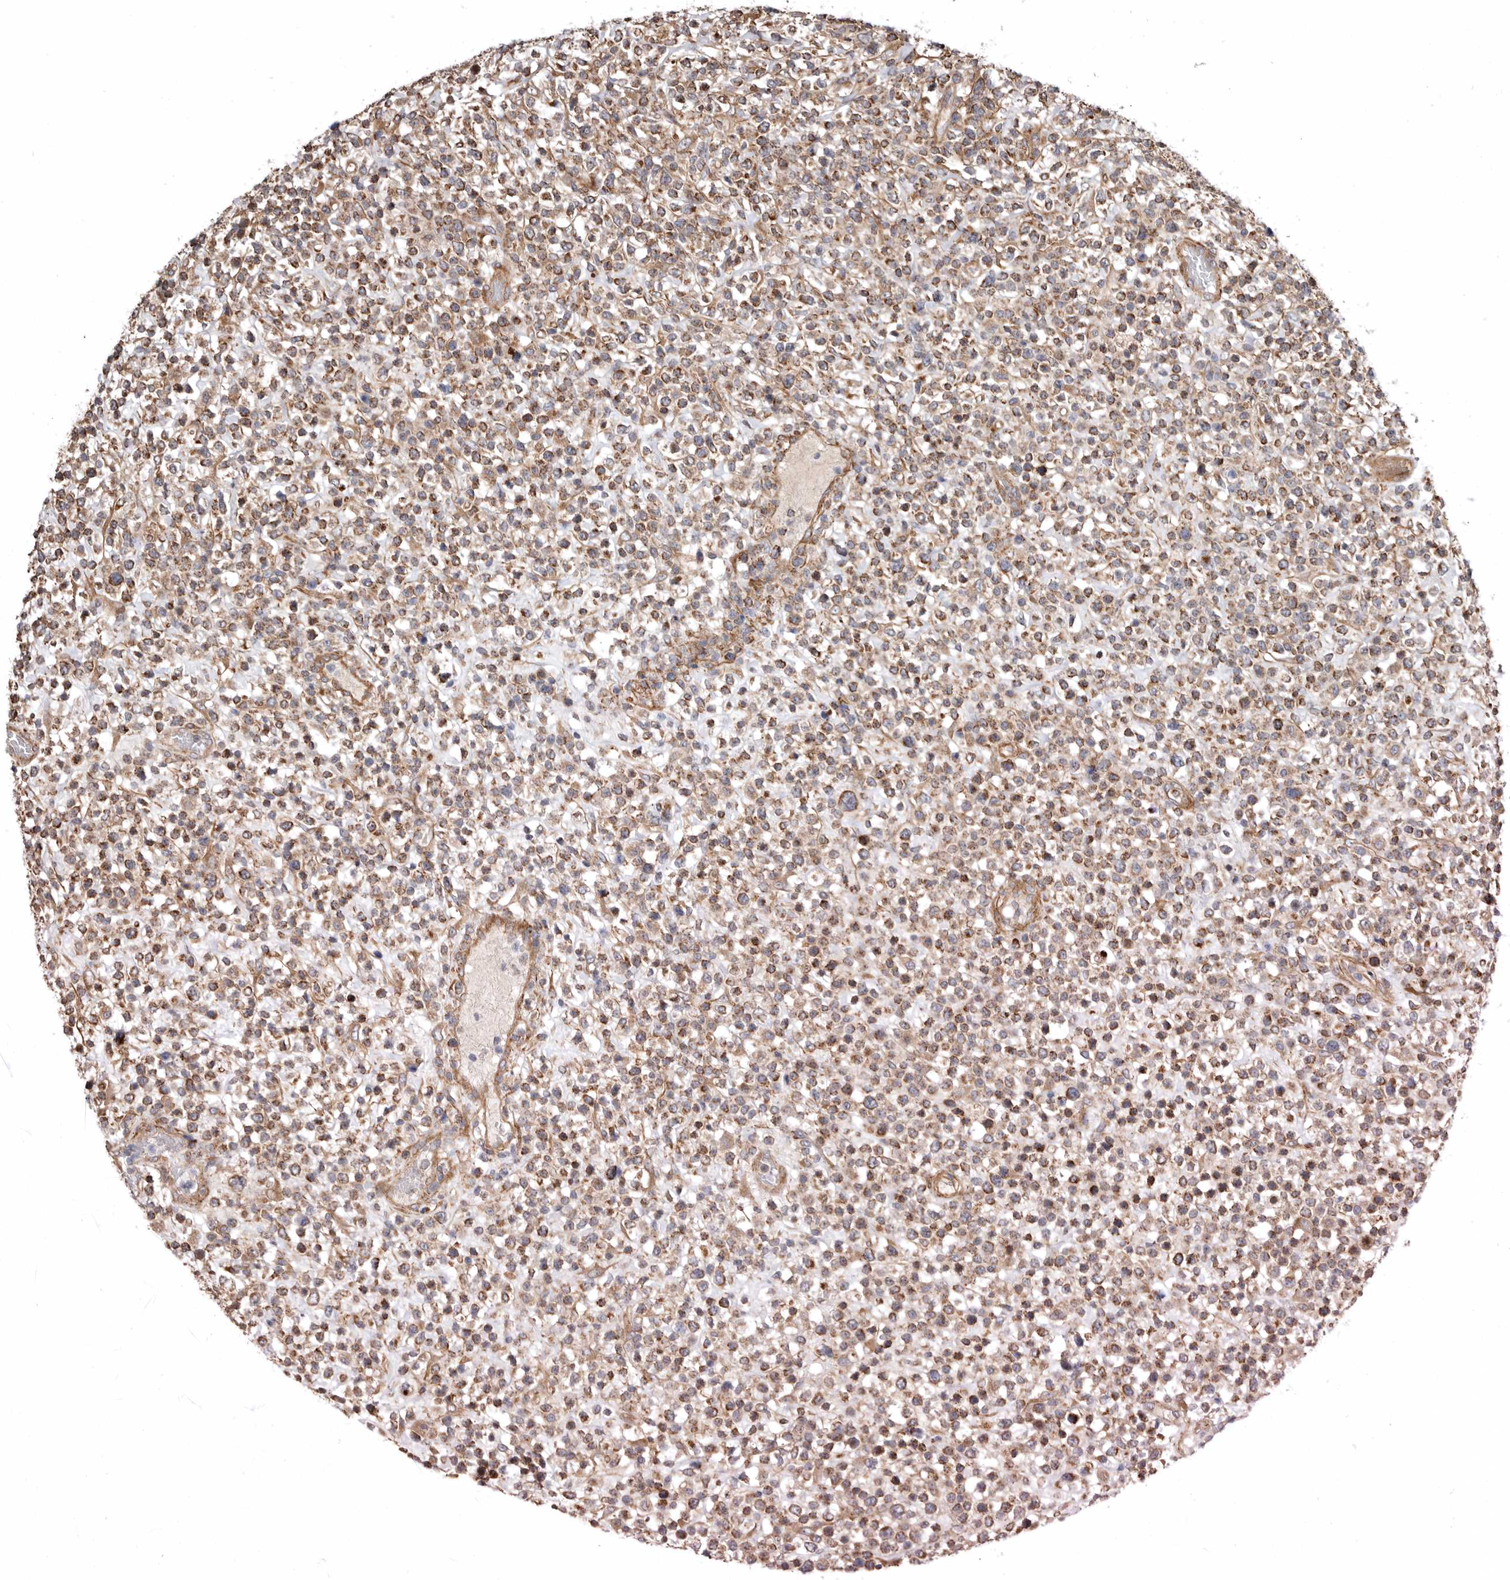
{"staining": {"intensity": "moderate", "quantity": ">75%", "location": "cytoplasmic/membranous"}, "tissue": "lymphoma", "cell_type": "Tumor cells", "image_type": "cancer", "snomed": [{"axis": "morphology", "description": "Malignant lymphoma, non-Hodgkin's type, High grade"}, {"axis": "topography", "description": "Colon"}], "caption": "Protein staining reveals moderate cytoplasmic/membranous expression in about >75% of tumor cells in high-grade malignant lymphoma, non-Hodgkin's type.", "gene": "PROKR1", "patient": {"sex": "female", "age": 53}}